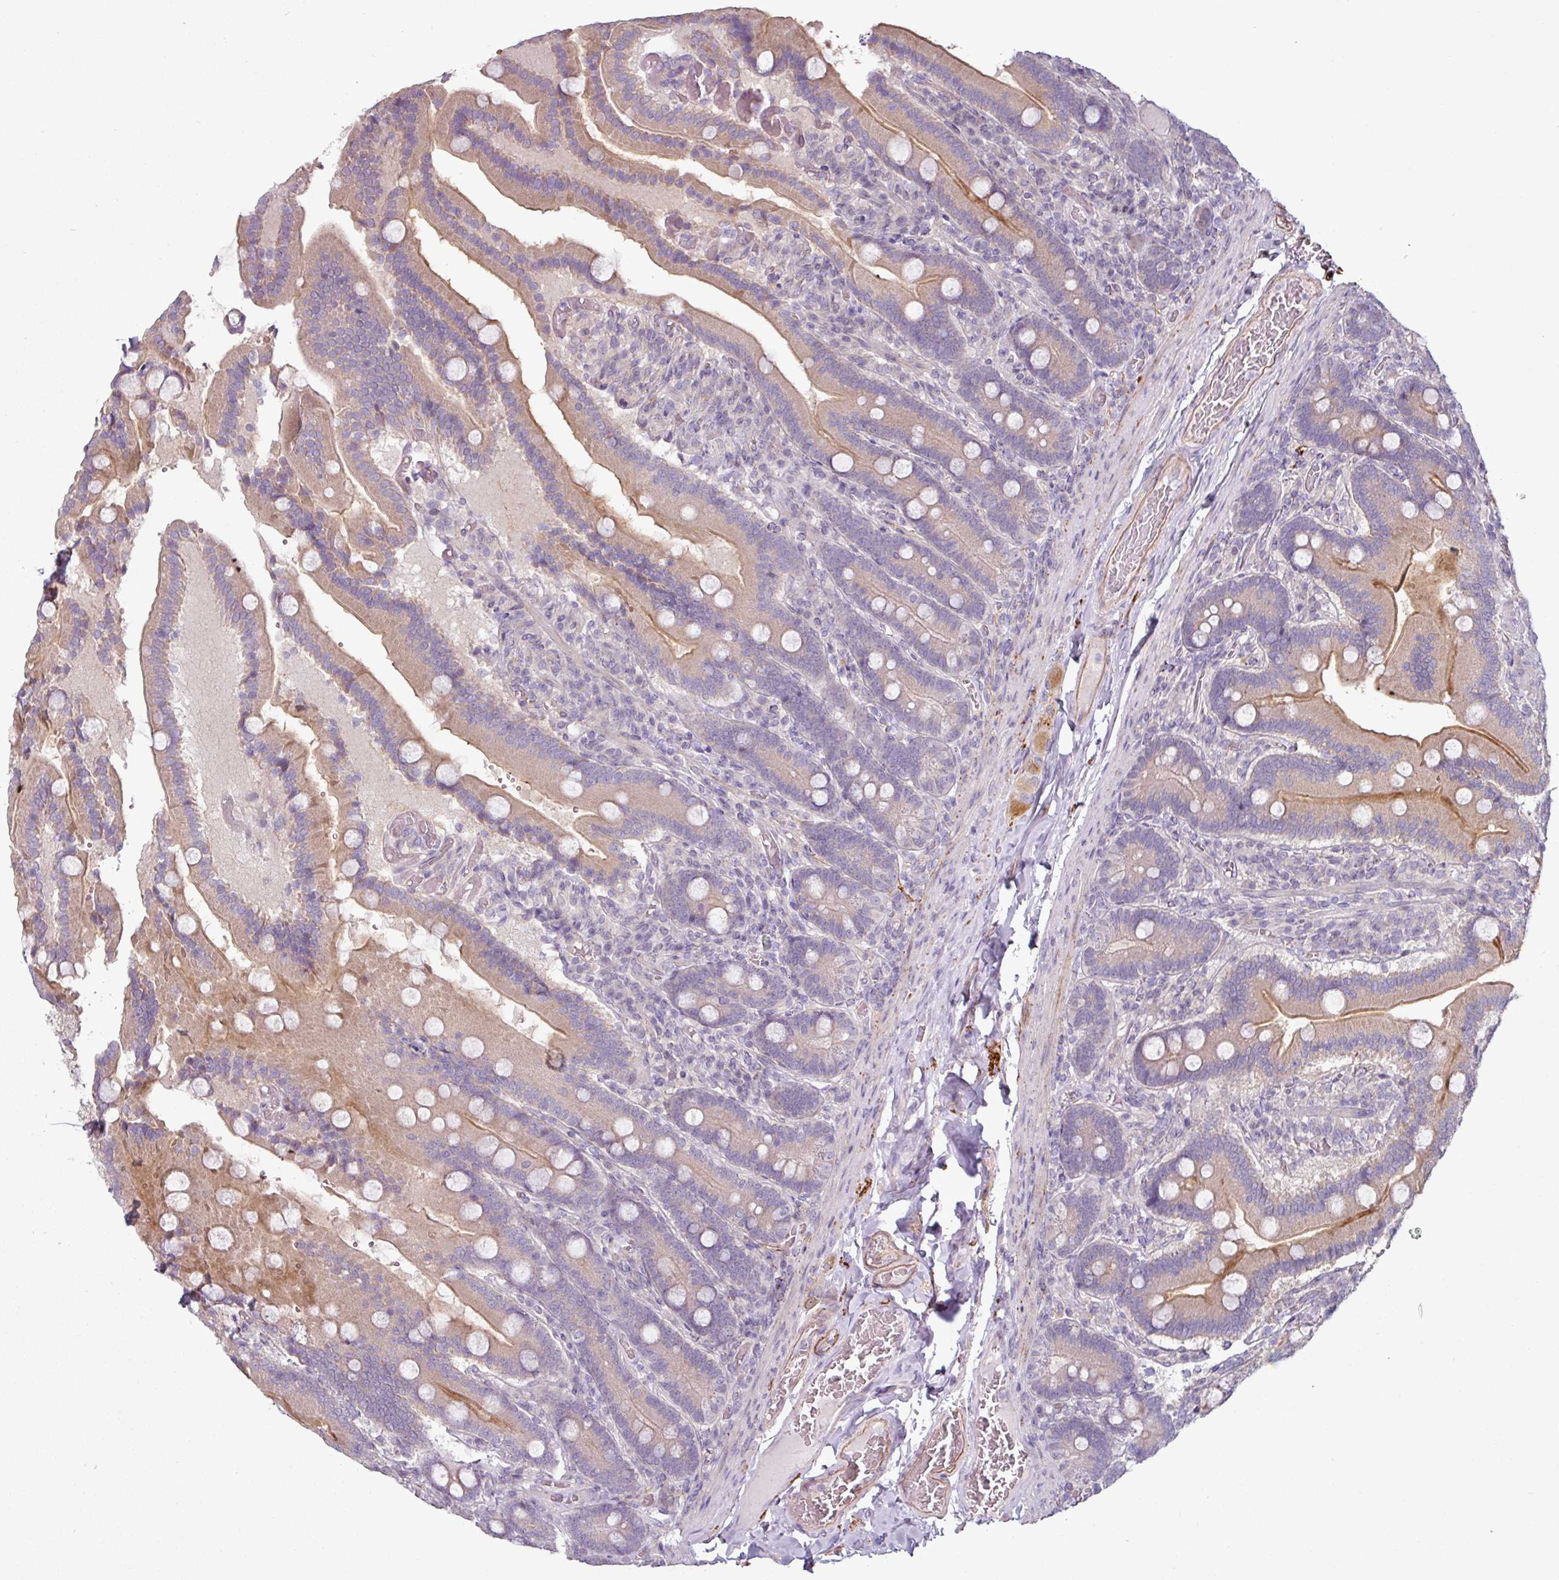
{"staining": {"intensity": "moderate", "quantity": "25%-75%", "location": "cytoplasmic/membranous"}, "tissue": "duodenum", "cell_type": "Glandular cells", "image_type": "normal", "snomed": [{"axis": "morphology", "description": "Normal tissue, NOS"}, {"axis": "topography", "description": "Duodenum"}], "caption": "The histopathology image displays a brown stain indicating the presence of a protein in the cytoplasmic/membranous of glandular cells in duodenum.", "gene": "MTMR14", "patient": {"sex": "female", "age": 62}}